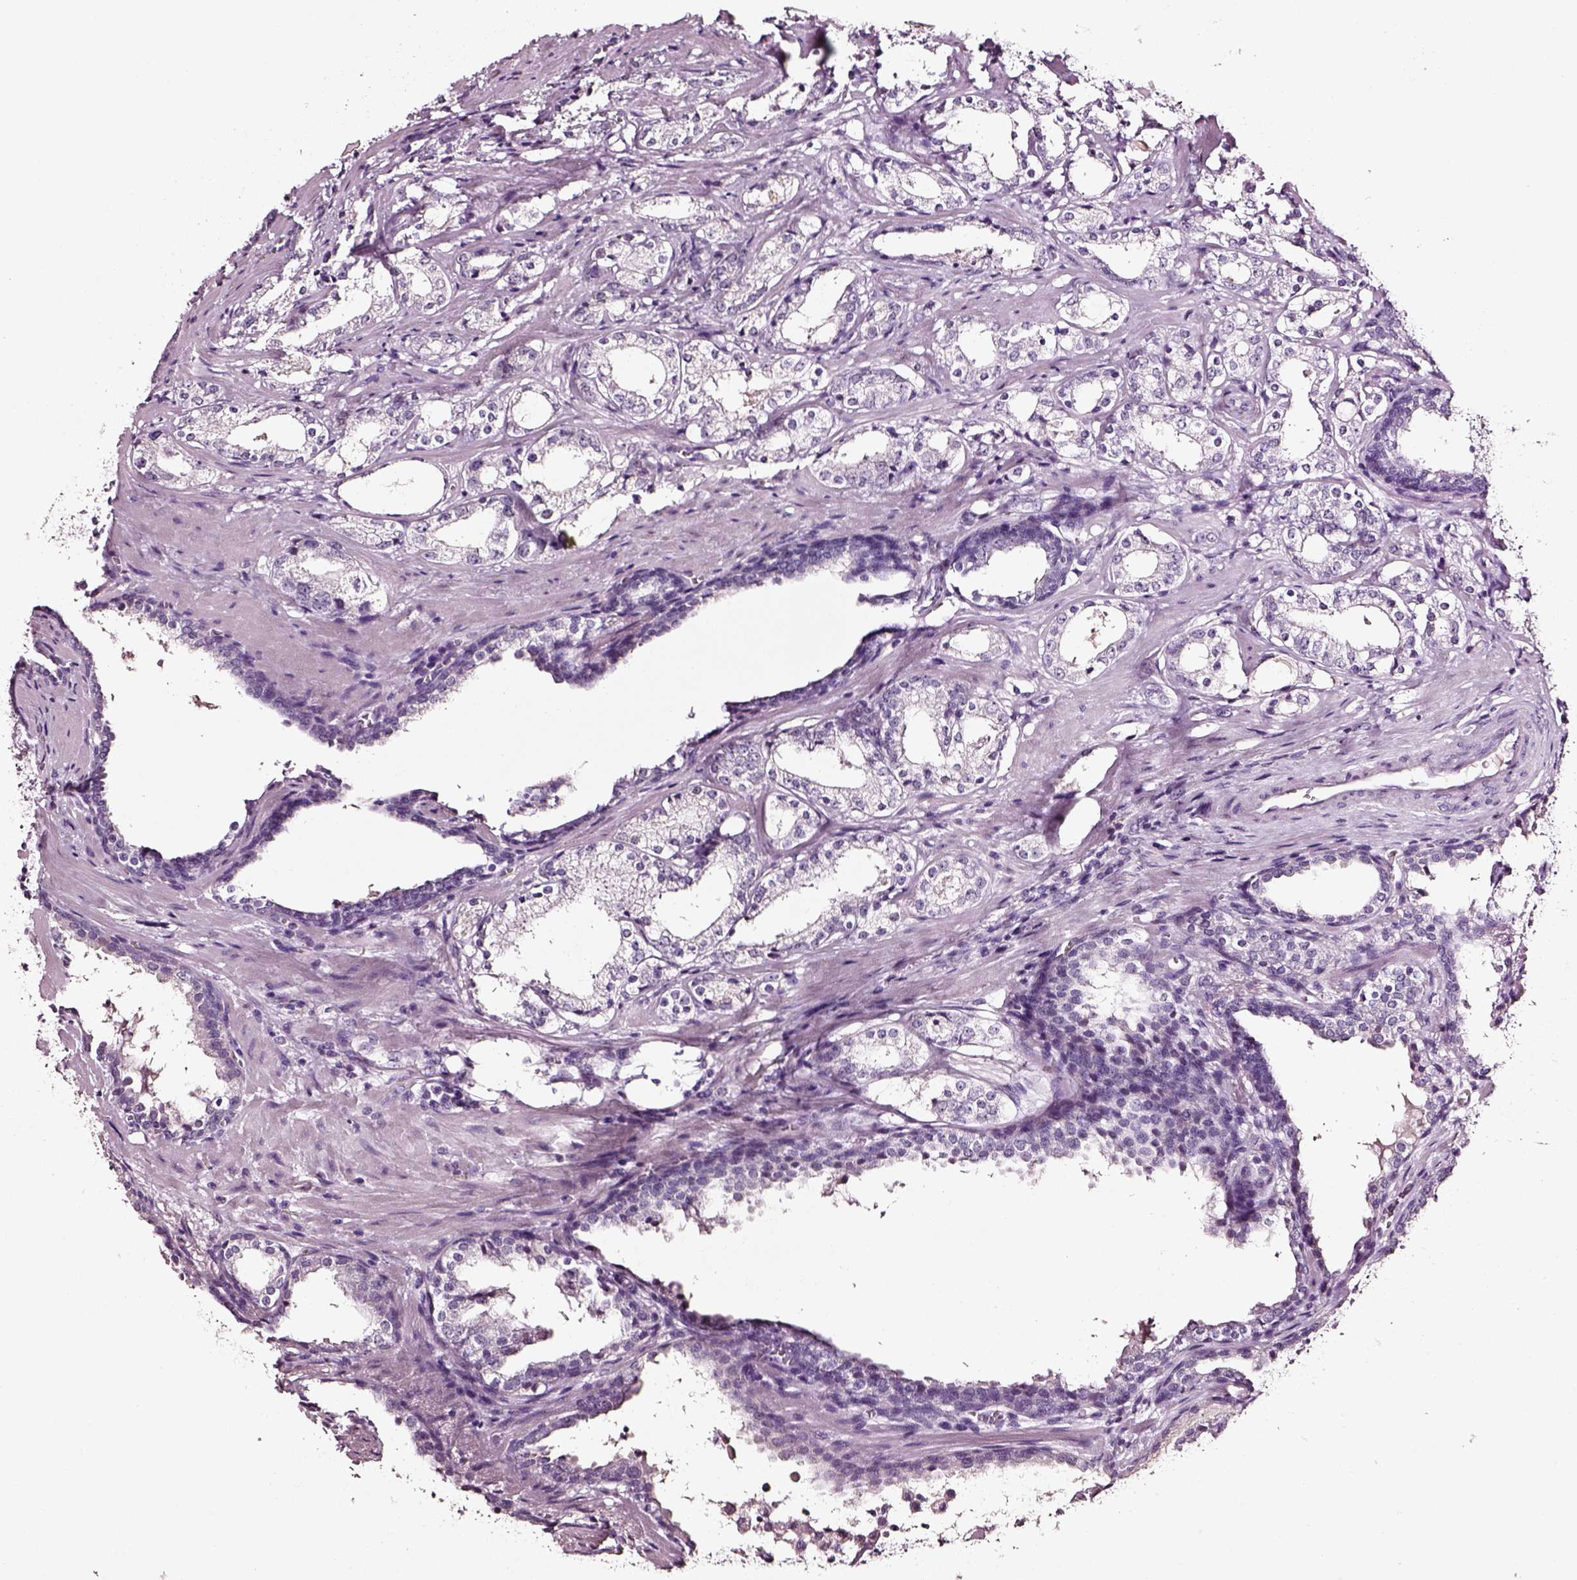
{"staining": {"intensity": "negative", "quantity": "none", "location": "none"}, "tissue": "prostate cancer", "cell_type": "Tumor cells", "image_type": "cancer", "snomed": [{"axis": "morphology", "description": "Adenocarcinoma, NOS"}, {"axis": "topography", "description": "Prostate and seminal vesicle, NOS"}], "caption": "Tumor cells show no significant expression in prostate cancer.", "gene": "SMIM17", "patient": {"sex": "male", "age": 63}}